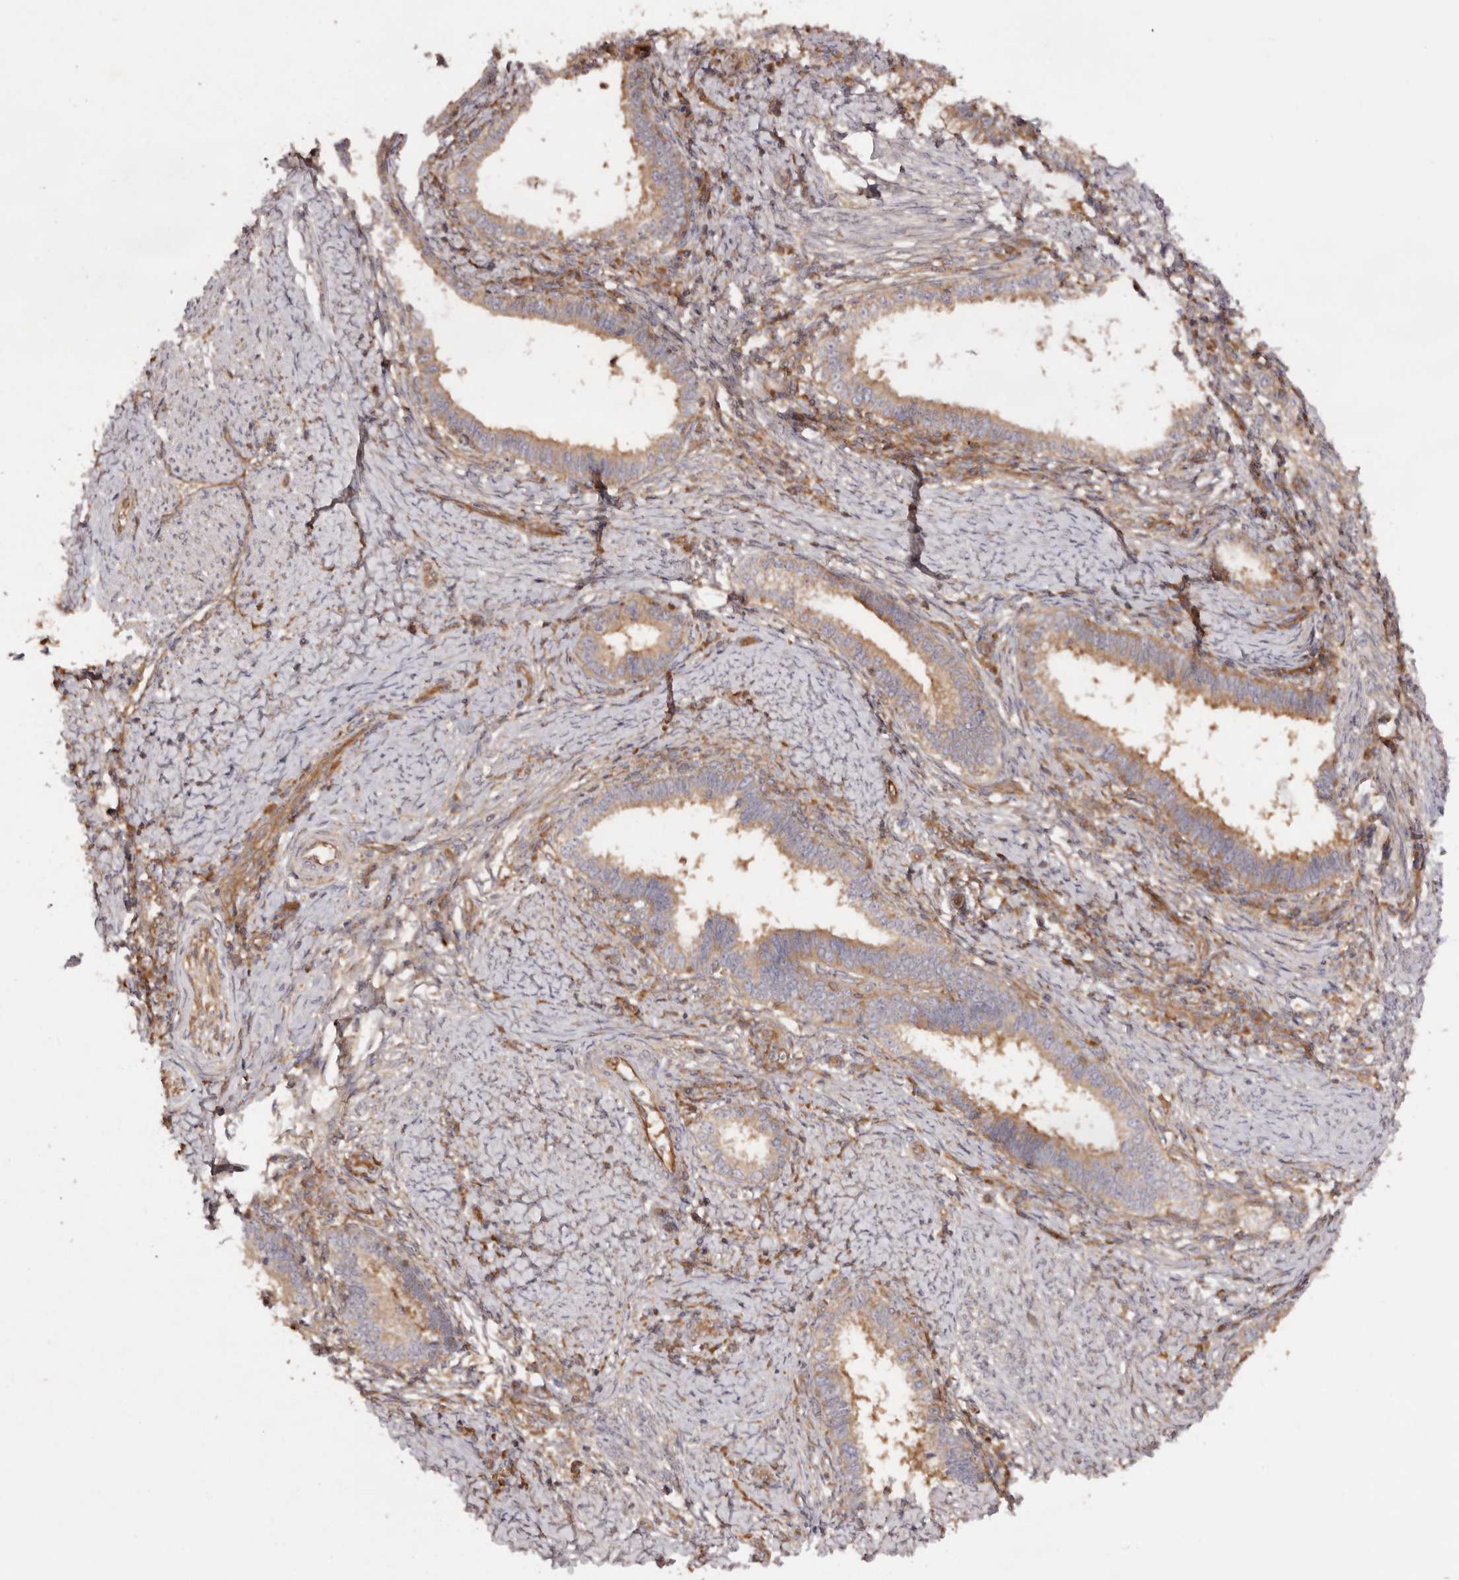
{"staining": {"intensity": "moderate", "quantity": "25%-75%", "location": "cytoplasmic/membranous"}, "tissue": "cervical cancer", "cell_type": "Tumor cells", "image_type": "cancer", "snomed": [{"axis": "morphology", "description": "Adenocarcinoma, NOS"}, {"axis": "topography", "description": "Cervix"}], "caption": "Tumor cells show moderate cytoplasmic/membranous positivity in approximately 25%-75% of cells in cervical adenocarcinoma.", "gene": "RPS6", "patient": {"sex": "female", "age": 36}}